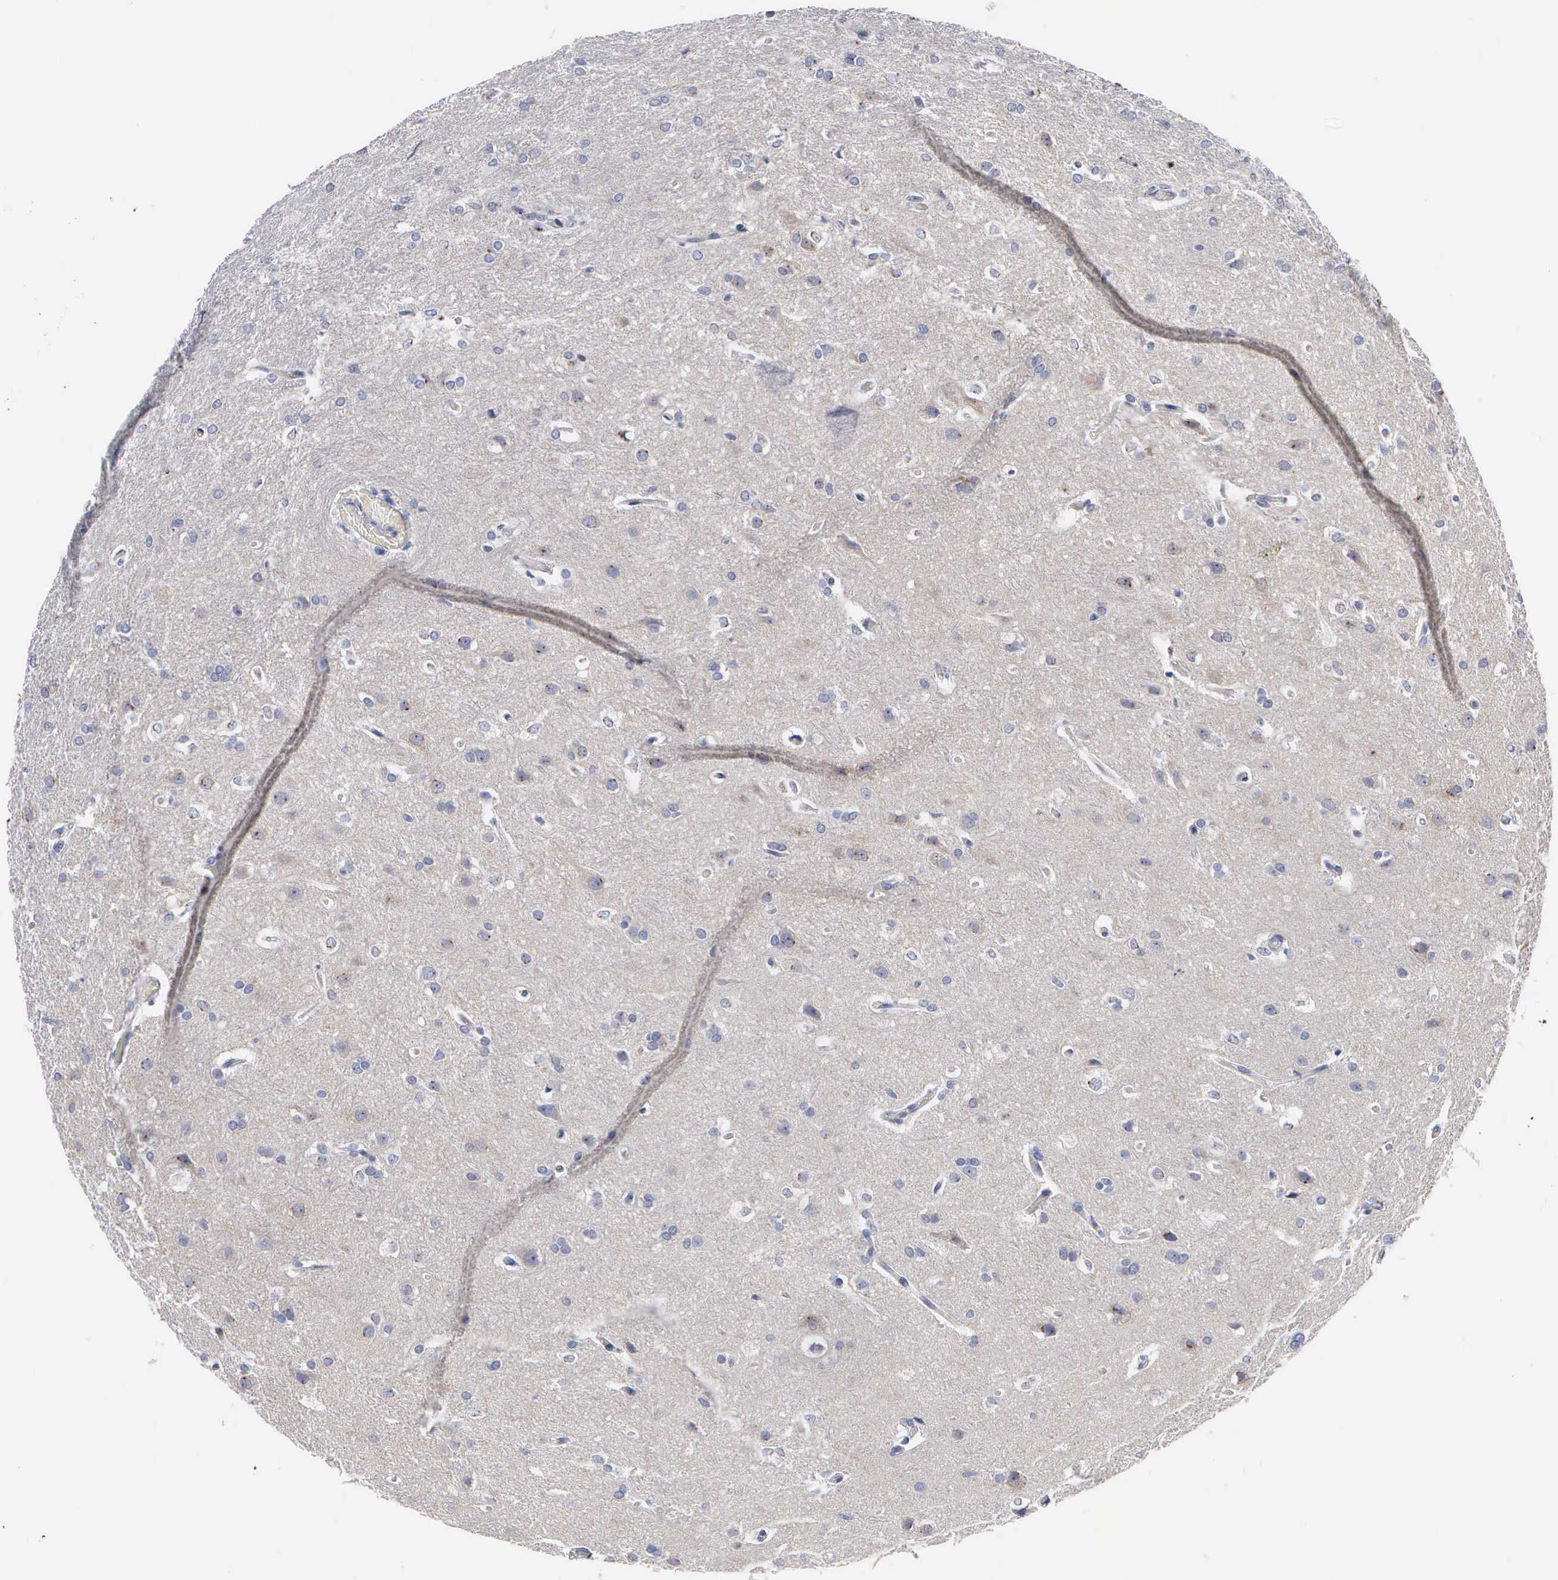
{"staining": {"intensity": "negative", "quantity": "none", "location": "none"}, "tissue": "glioma", "cell_type": "Tumor cells", "image_type": "cancer", "snomed": [{"axis": "morphology", "description": "Glioma, malignant, High grade"}, {"axis": "topography", "description": "Brain"}], "caption": "Immunohistochemistry histopathology image of human malignant high-grade glioma stained for a protein (brown), which shows no expression in tumor cells.", "gene": "ASPHD2", "patient": {"sex": "male", "age": 68}}